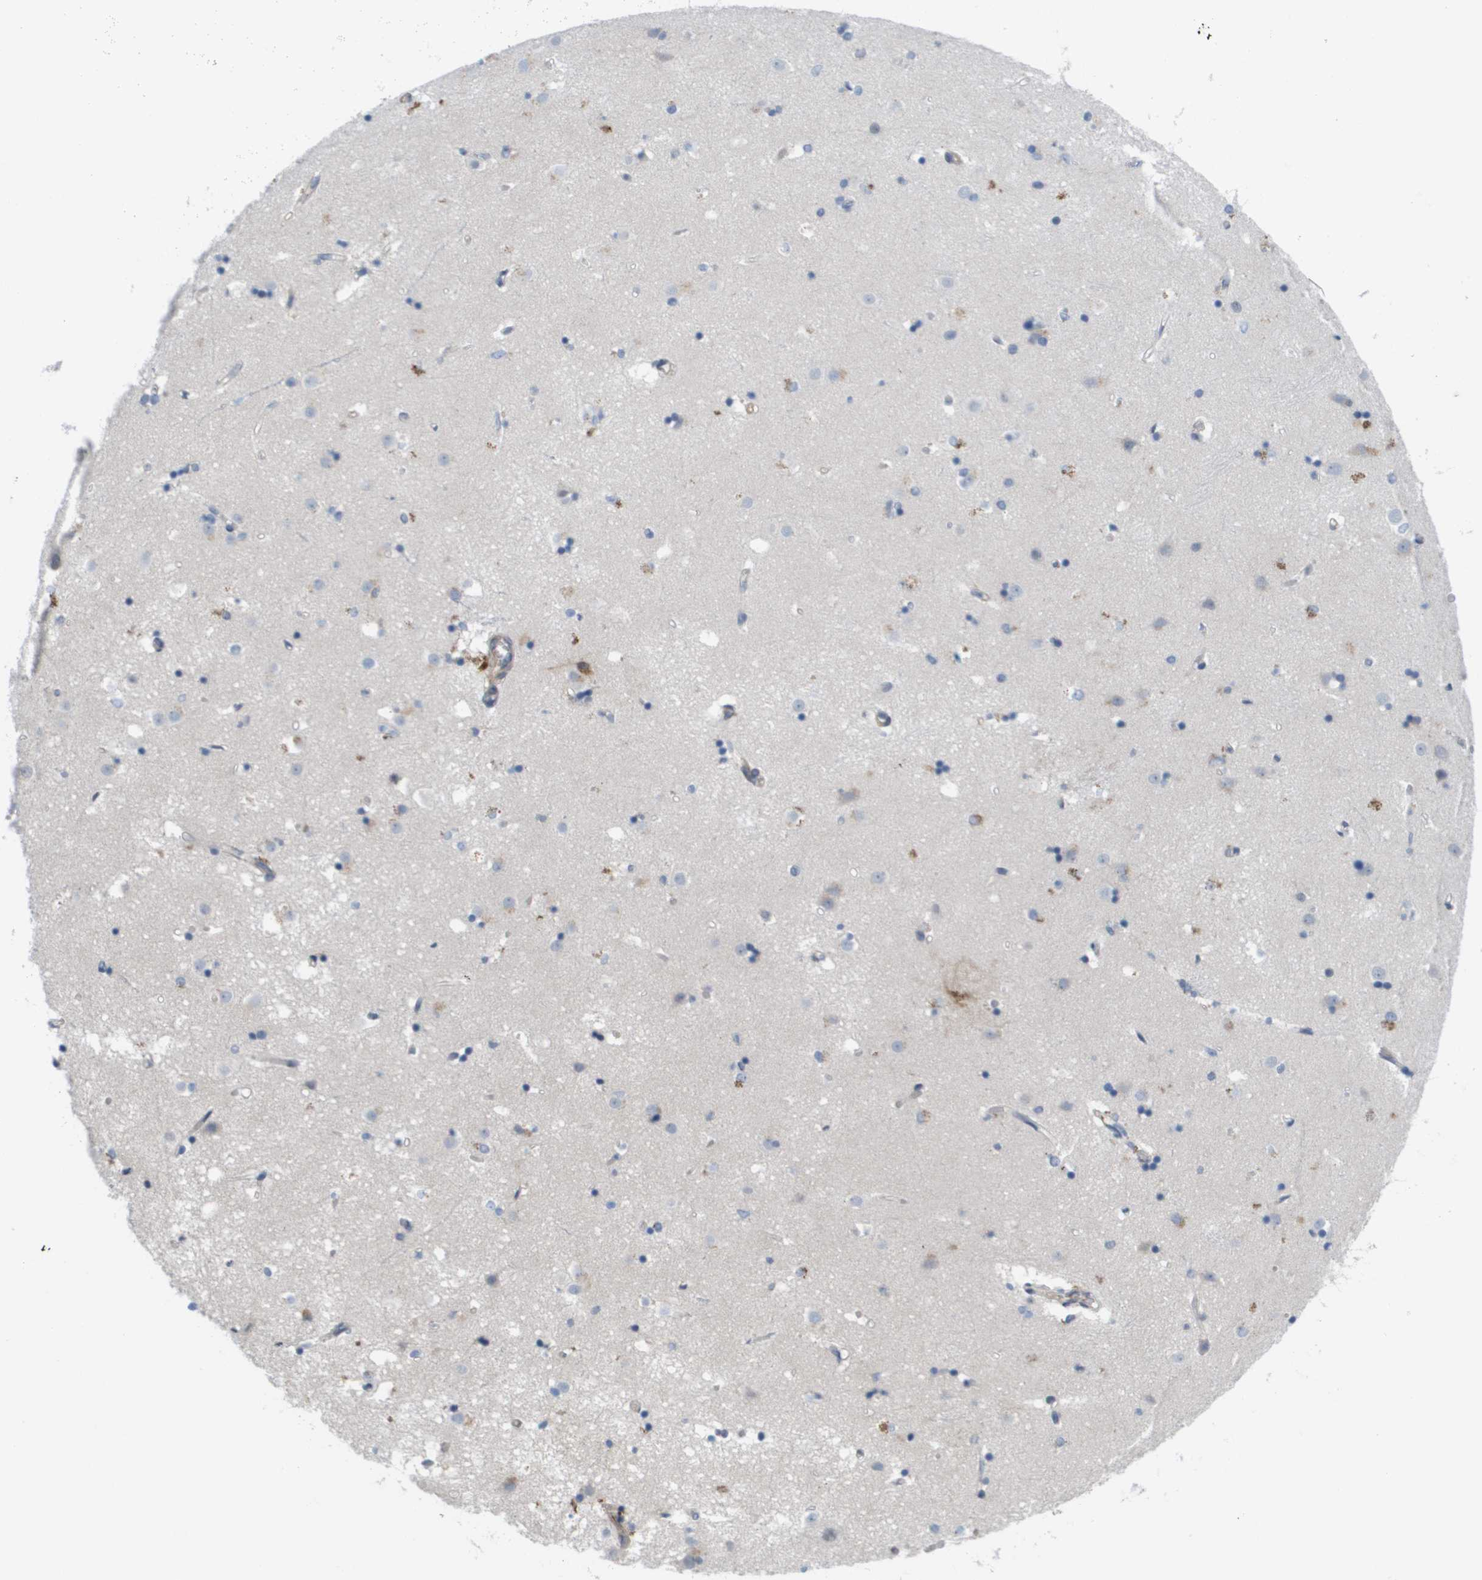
{"staining": {"intensity": "moderate", "quantity": "<25%", "location": "cytoplasmic/membranous"}, "tissue": "caudate", "cell_type": "Glial cells", "image_type": "normal", "snomed": [{"axis": "morphology", "description": "Normal tissue, NOS"}, {"axis": "topography", "description": "Lateral ventricle wall"}], "caption": "Caudate stained for a protein demonstrates moderate cytoplasmic/membranous positivity in glial cells. (brown staining indicates protein expression, while blue staining denotes nuclei).", "gene": "MARCHF8", "patient": {"sex": "male", "age": 45}}